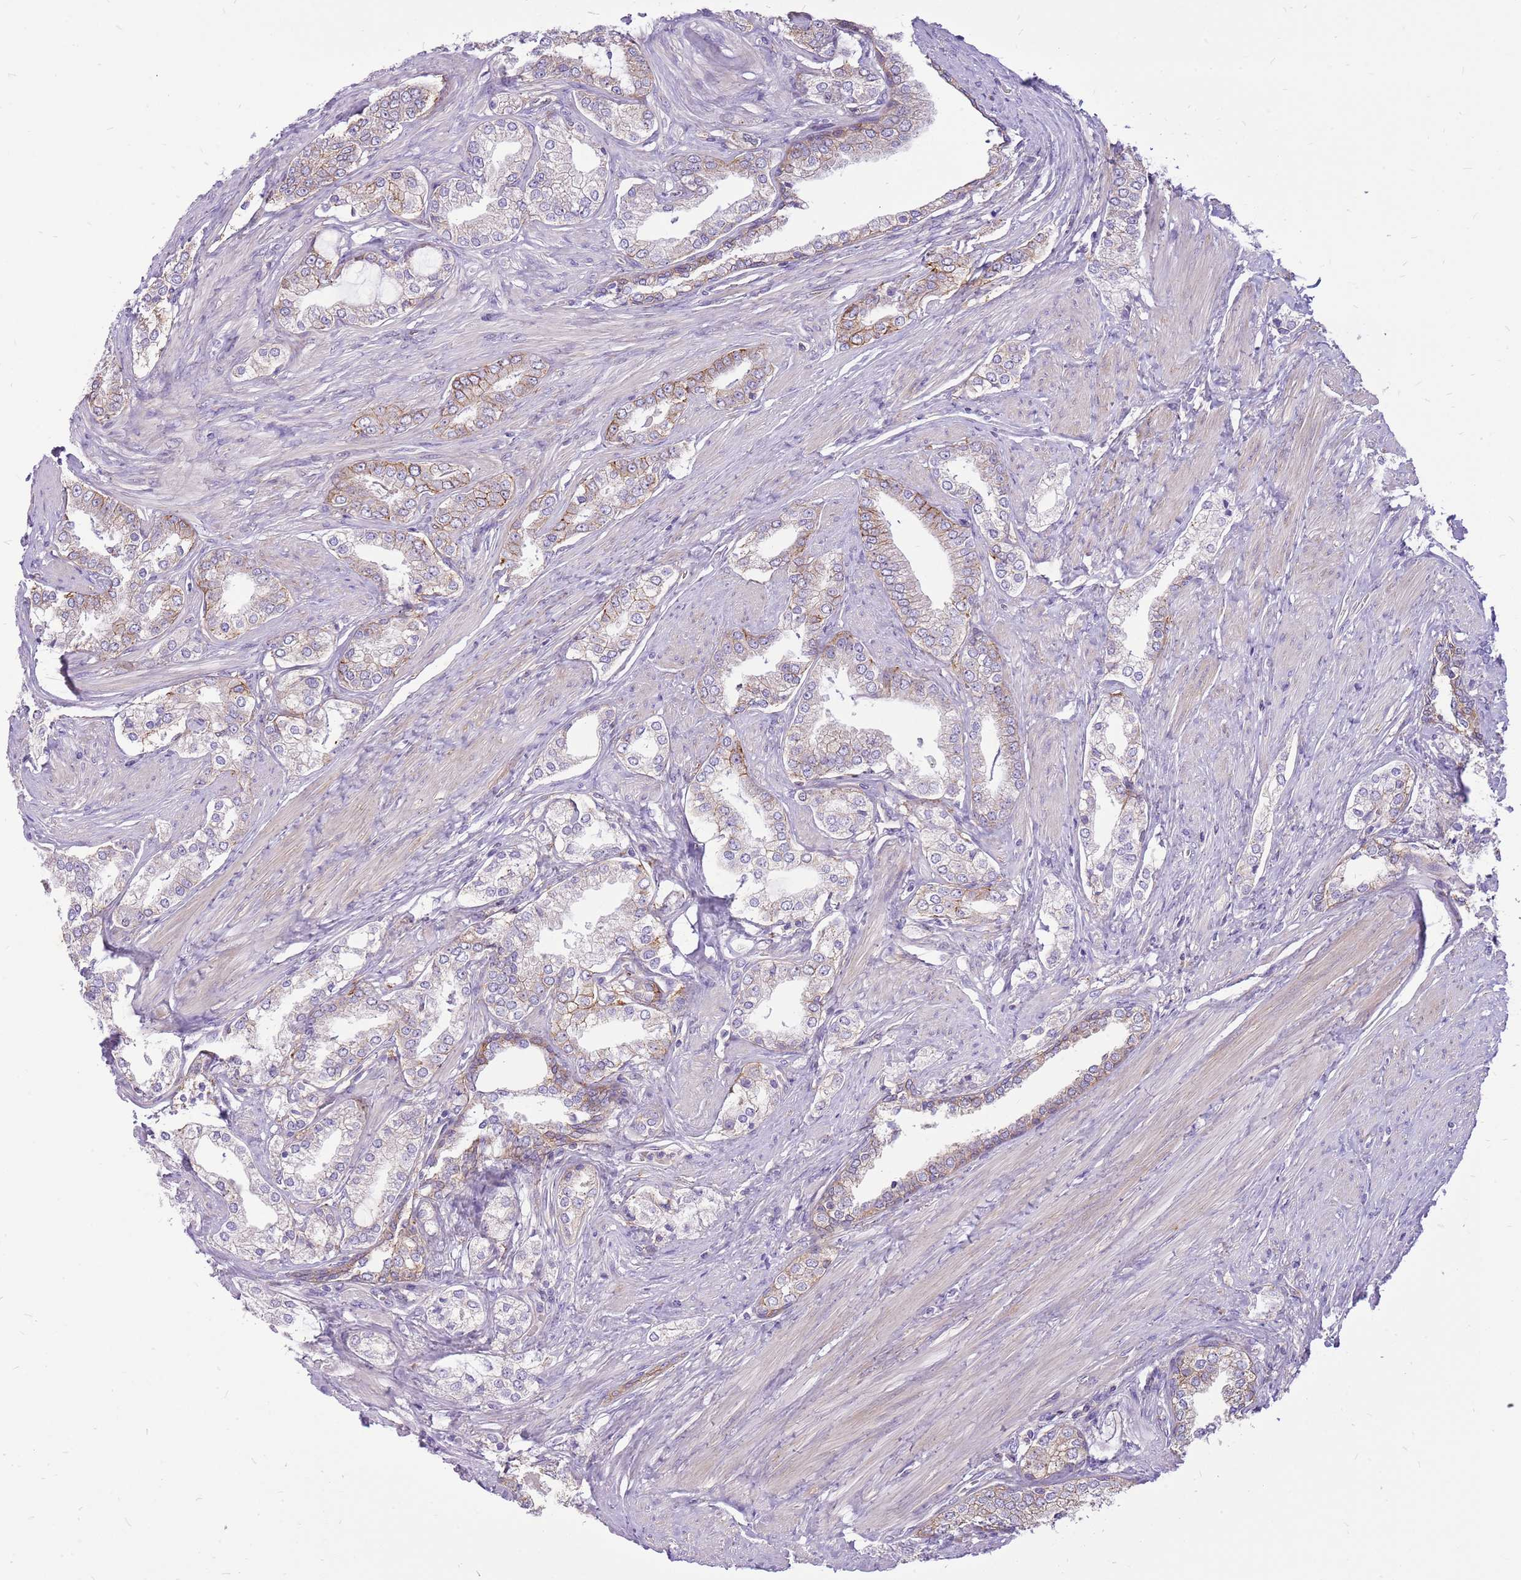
{"staining": {"intensity": "weak", "quantity": "<25%", "location": "cytoplasmic/membranous"}, "tissue": "prostate cancer", "cell_type": "Tumor cells", "image_type": "cancer", "snomed": [{"axis": "morphology", "description": "Adenocarcinoma, High grade"}, {"axis": "topography", "description": "Prostate"}], "caption": "The image exhibits no staining of tumor cells in adenocarcinoma (high-grade) (prostate).", "gene": "WDR90", "patient": {"sex": "male", "age": 71}}